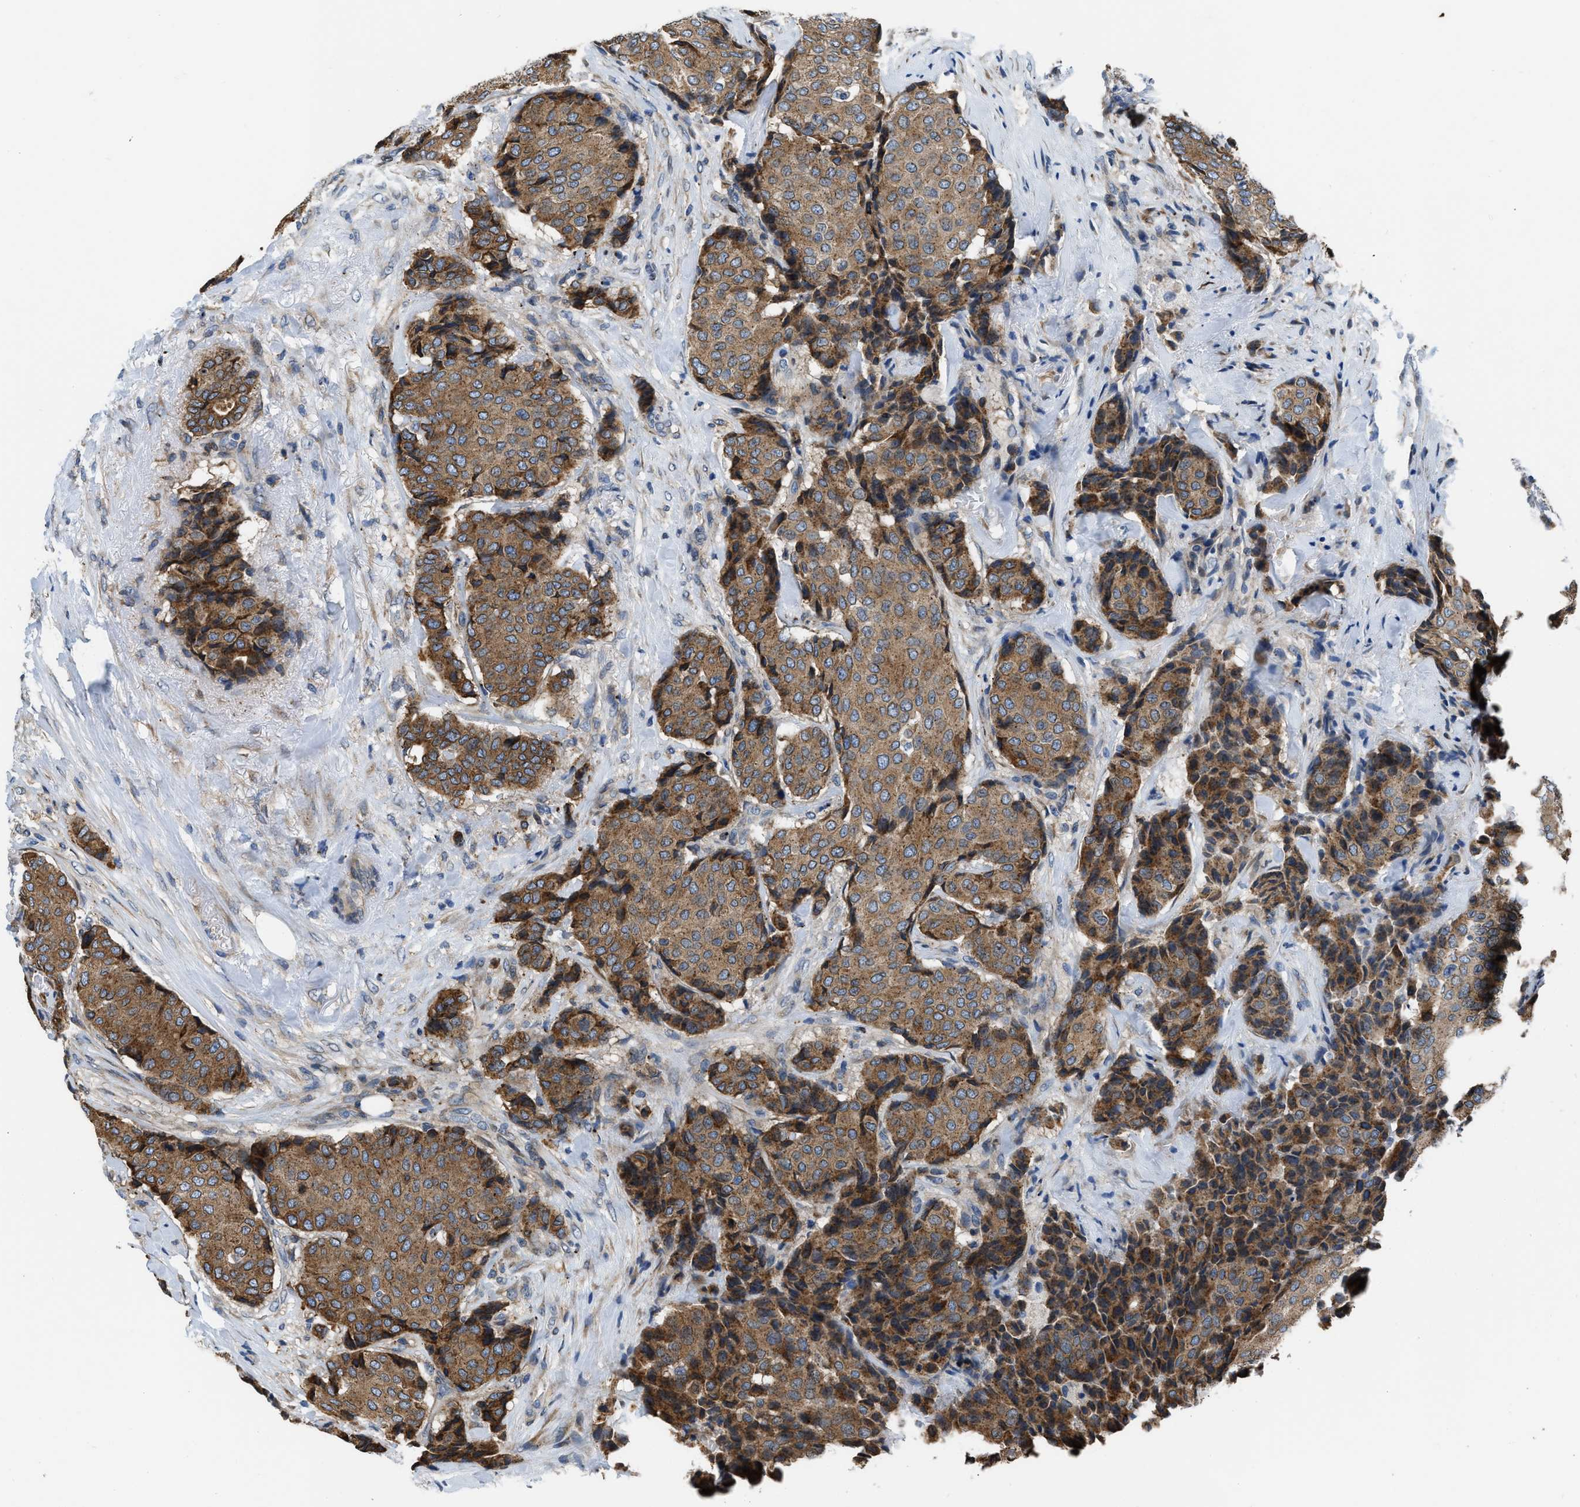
{"staining": {"intensity": "moderate", "quantity": ">75%", "location": "cytoplasmic/membranous"}, "tissue": "breast cancer", "cell_type": "Tumor cells", "image_type": "cancer", "snomed": [{"axis": "morphology", "description": "Duct carcinoma"}, {"axis": "topography", "description": "Breast"}], "caption": "Human breast cancer (infiltrating ductal carcinoma) stained for a protein (brown) reveals moderate cytoplasmic/membranous positive positivity in approximately >75% of tumor cells.", "gene": "ARL6IP5", "patient": {"sex": "female", "age": 75}}